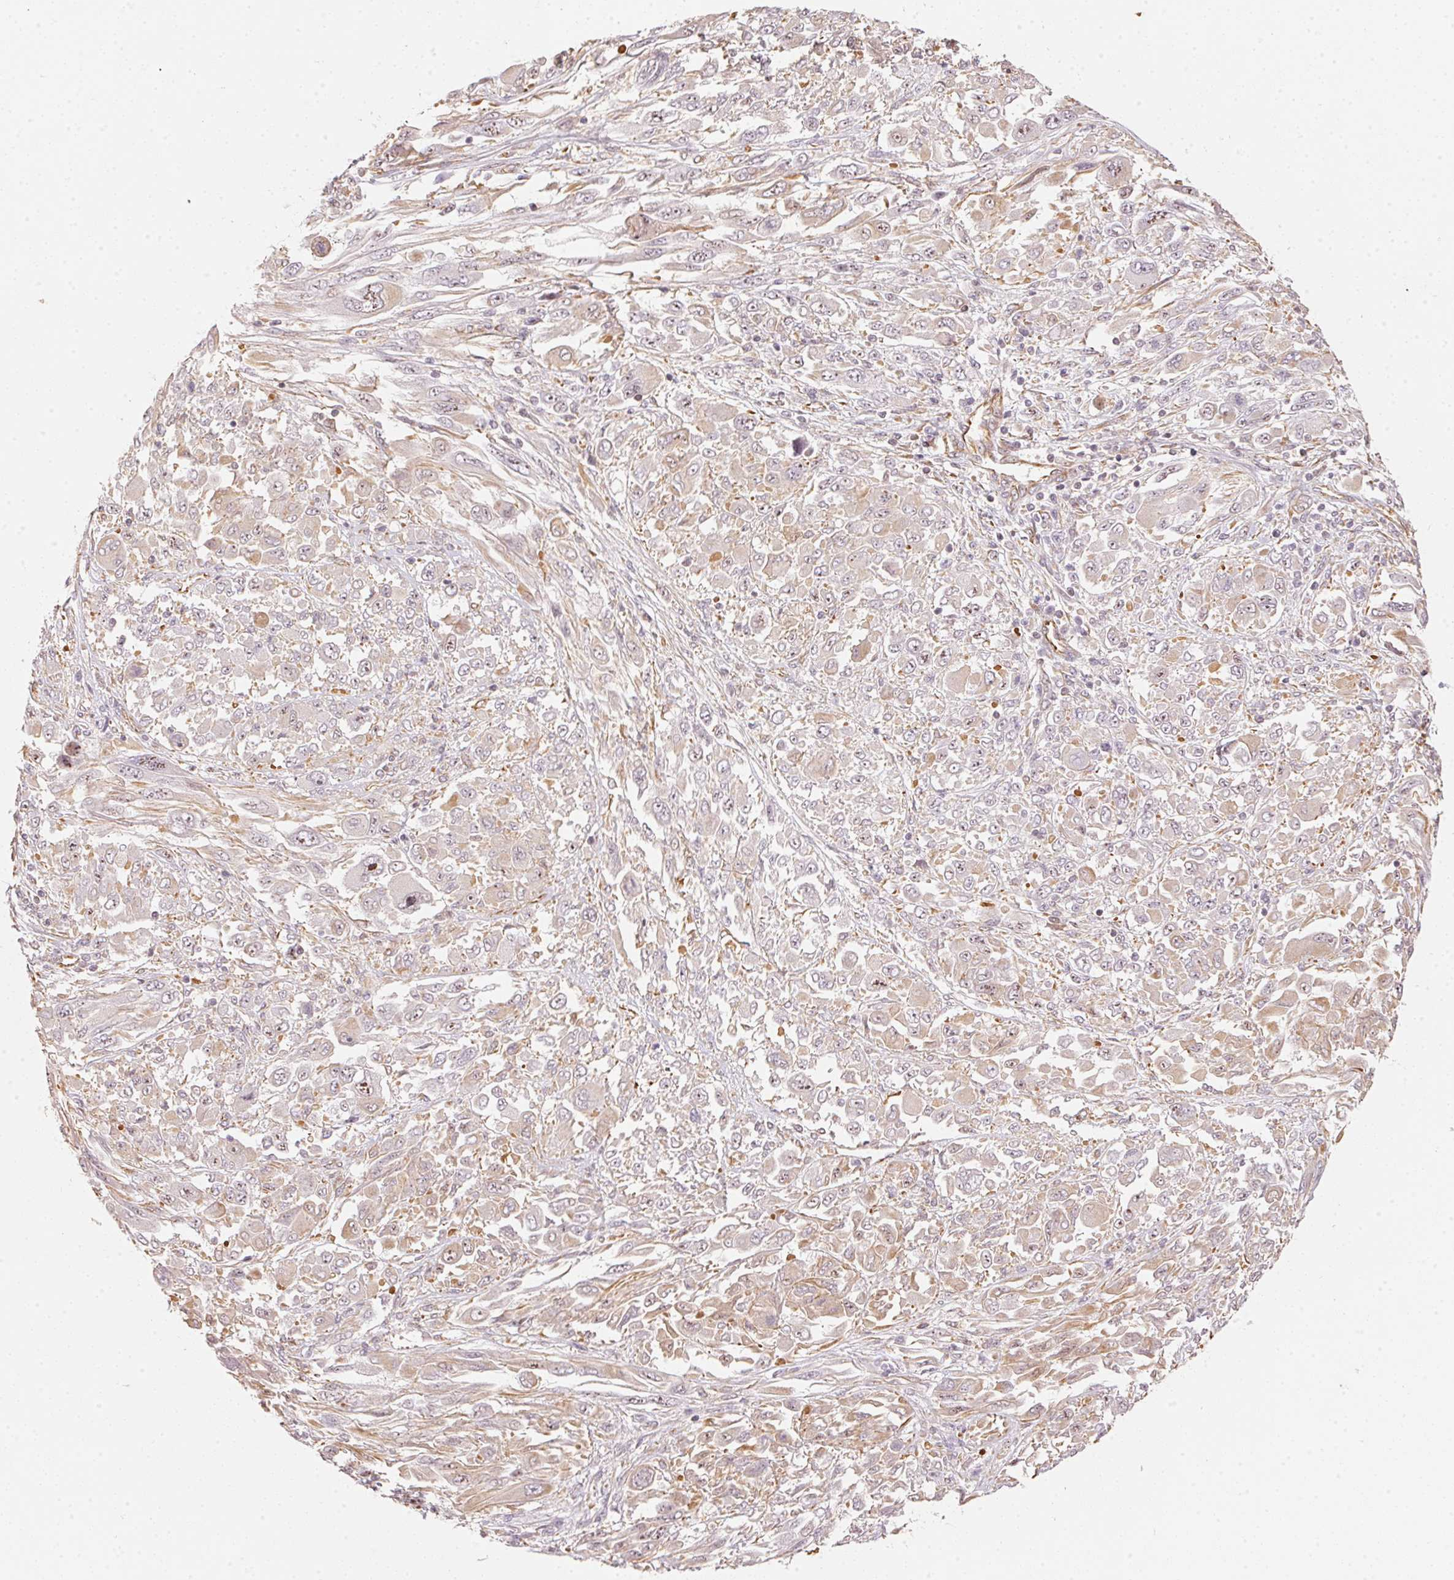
{"staining": {"intensity": "negative", "quantity": "none", "location": "none"}, "tissue": "melanoma", "cell_type": "Tumor cells", "image_type": "cancer", "snomed": [{"axis": "morphology", "description": "Malignant melanoma, NOS"}, {"axis": "topography", "description": "Skin"}], "caption": "High power microscopy micrograph of an immunohistochemistry image of melanoma, revealing no significant positivity in tumor cells.", "gene": "FOXR2", "patient": {"sex": "female", "age": 91}}